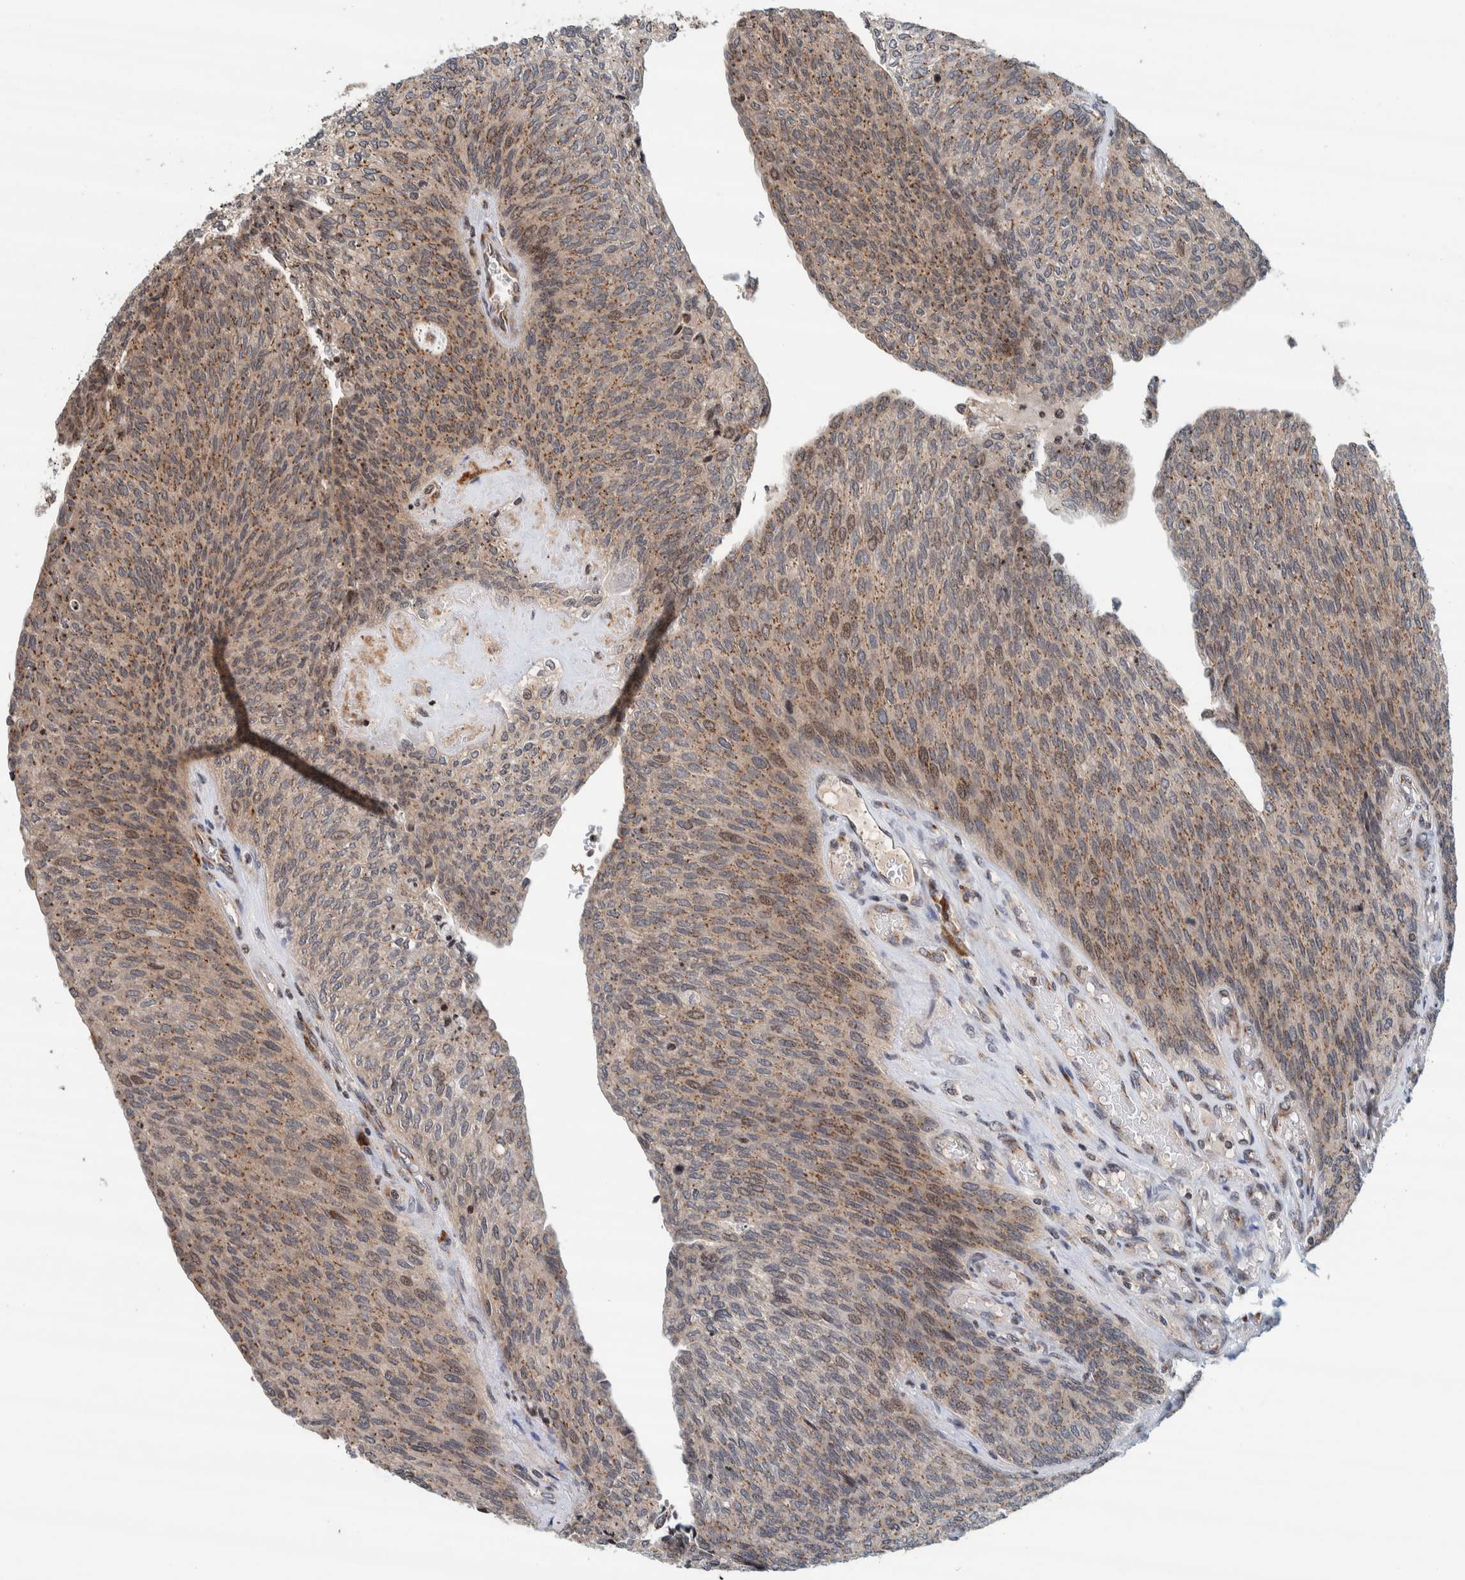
{"staining": {"intensity": "moderate", "quantity": "25%-75%", "location": "cytoplasmic/membranous"}, "tissue": "urothelial cancer", "cell_type": "Tumor cells", "image_type": "cancer", "snomed": [{"axis": "morphology", "description": "Urothelial carcinoma, Low grade"}, {"axis": "topography", "description": "Urinary bladder"}], "caption": "DAB immunohistochemical staining of urothelial cancer exhibits moderate cytoplasmic/membranous protein positivity in about 25%-75% of tumor cells.", "gene": "CCDC182", "patient": {"sex": "female", "age": 79}}